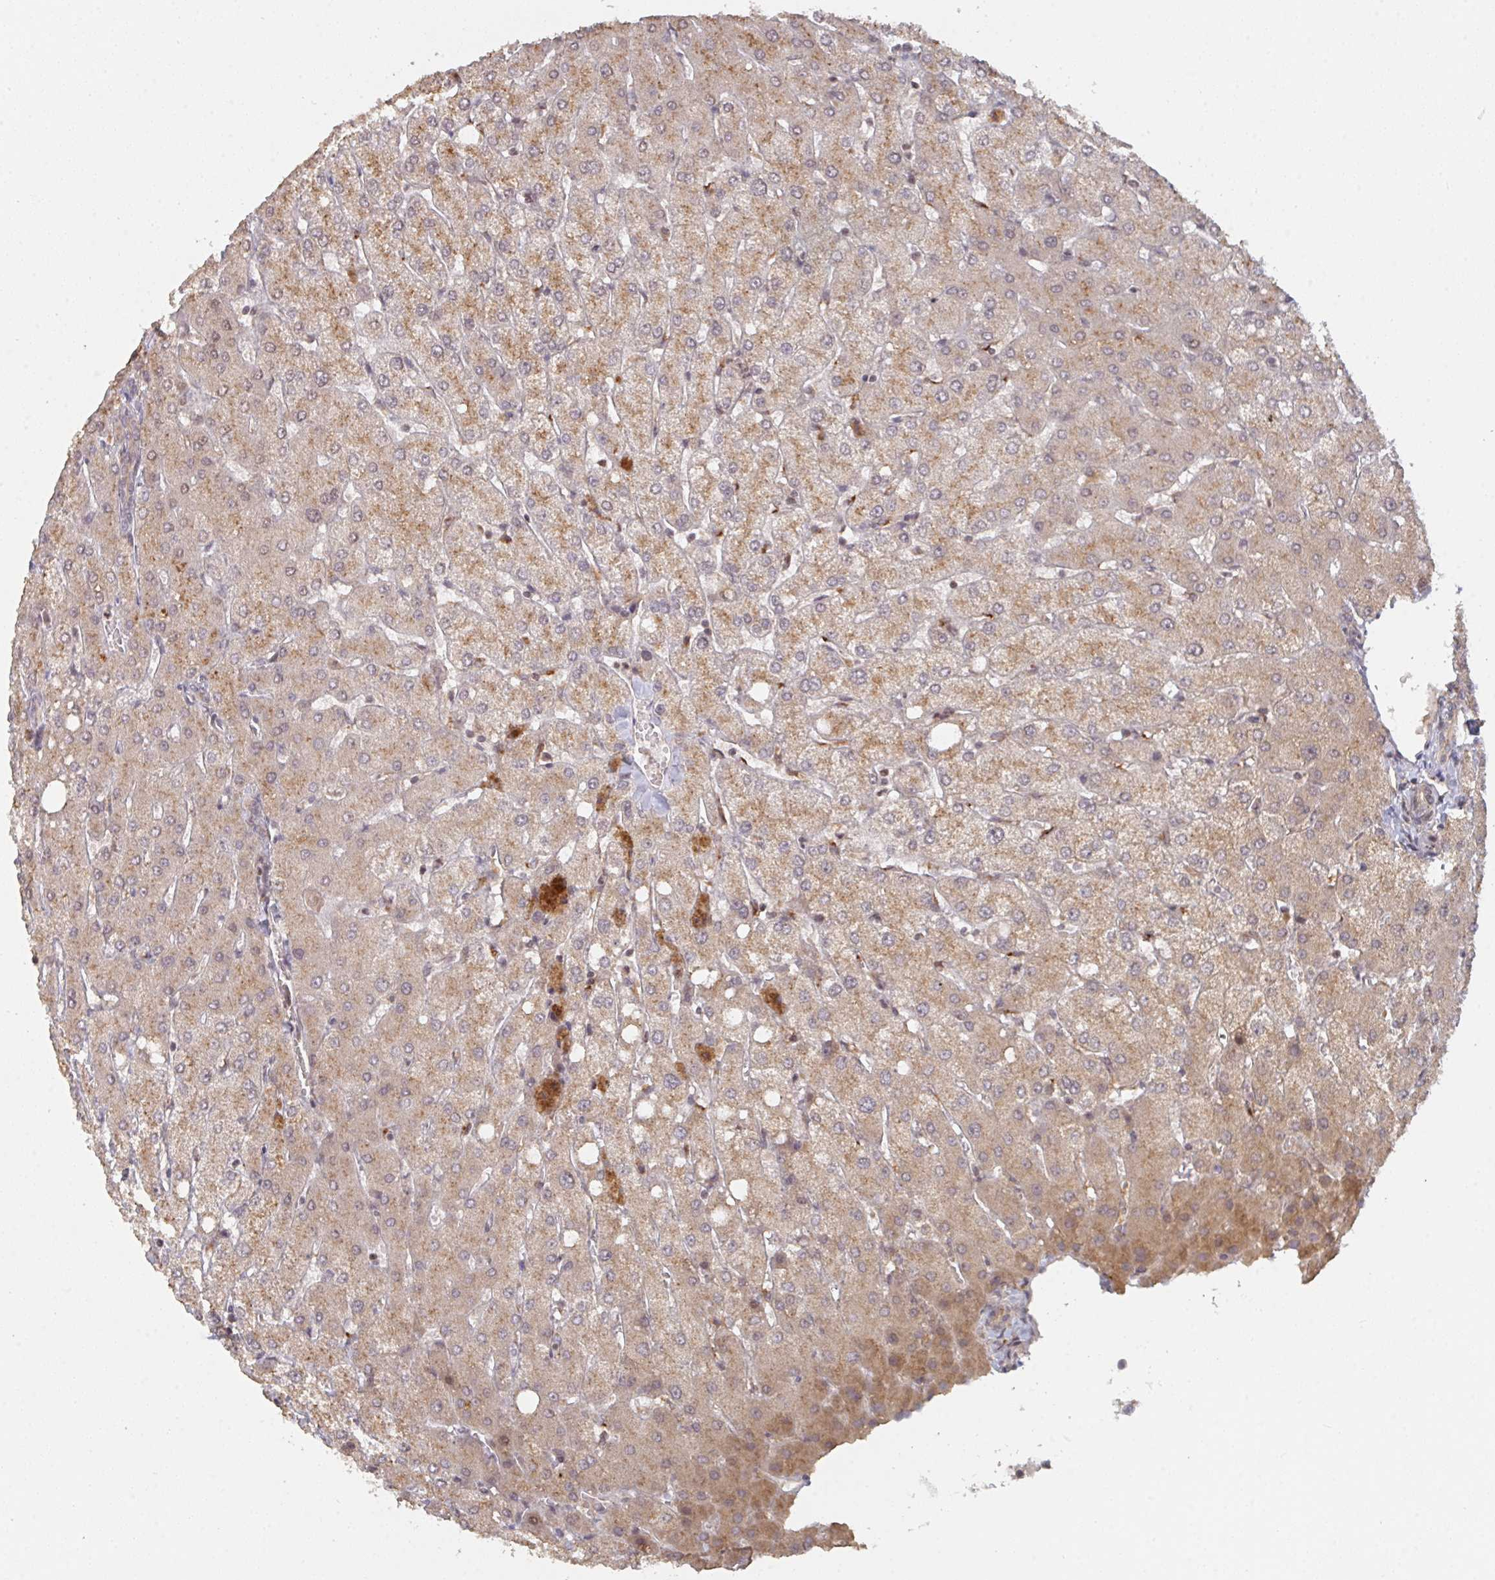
{"staining": {"intensity": "negative", "quantity": "none", "location": "none"}, "tissue": "liver", "cell_type": "Cholangiocytes", "image_type": "normal", "snomed": [{"axis": "morphology", "description": "Normal tissue, NOS"}, {"axis": "topography", "description": "Liver"}], "caption": "The immunohistochemistry histopathology image has no significant positivity in cholangiocytes of liver.", "gene": "DCST1", "patient": {"sex": "female", "age": 54}}